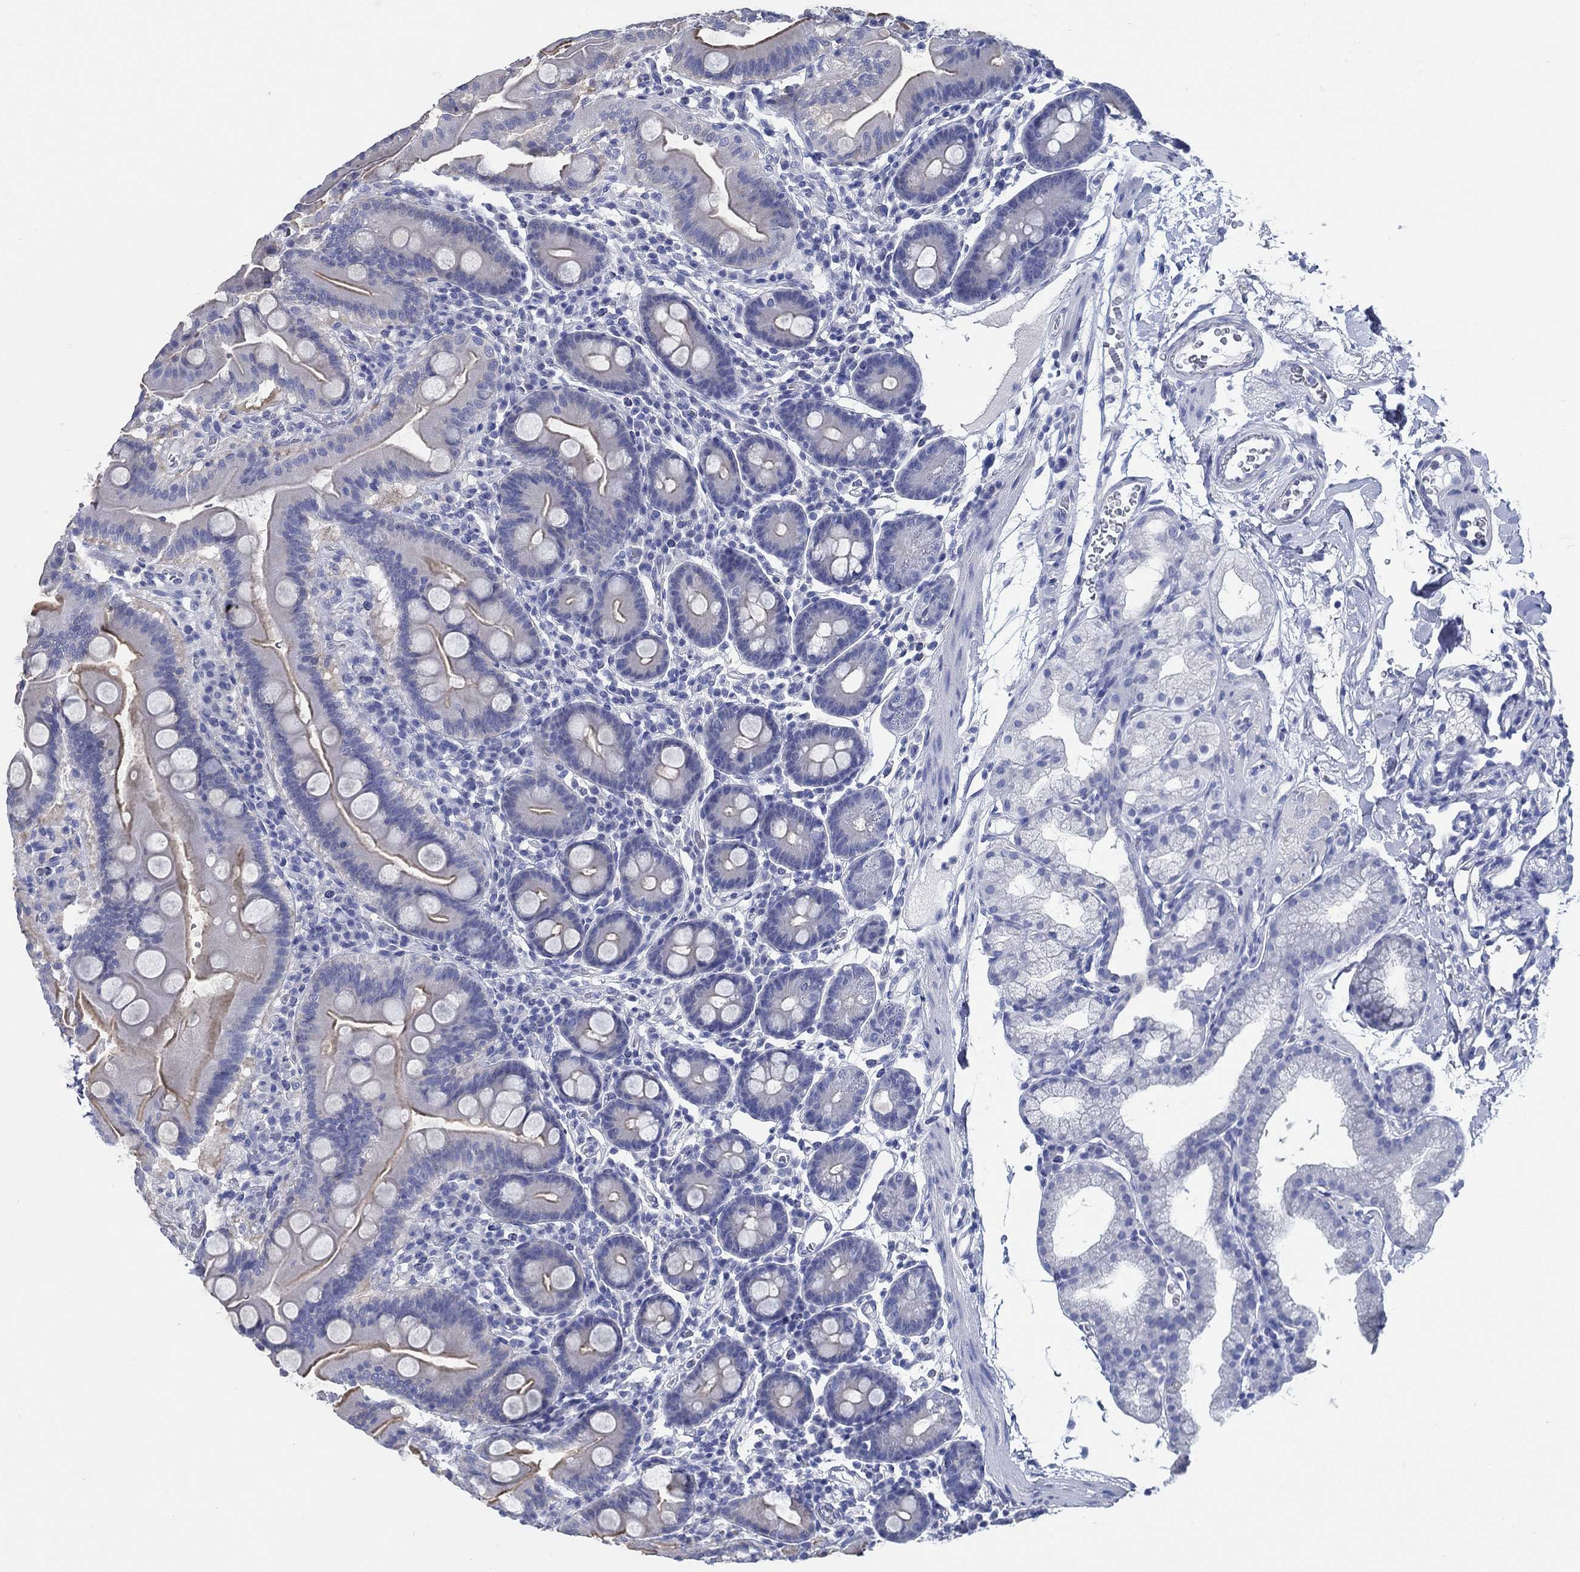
{"staining": {"intensity": "moderate", "quantity": "<25%", "location": "cytoplasmic/membranous"}, "tissue": "duodenum", "cell_type": "Glandular cells", "image_type": "normal", "snomed": [{"axis": "morphology", "description": "Normal tissue, NOS"}, {"axis": "topography", "description": "Duodenum"}], "caption": "Benign duodenum displays moderate cytoplasmic/membranous staining in about <25% of glandular cells (DAB IHC with brightfield microscopy, high magnification)..", "gene": "TOMM20L", "patient": {"sex": "male", "age": 59}}